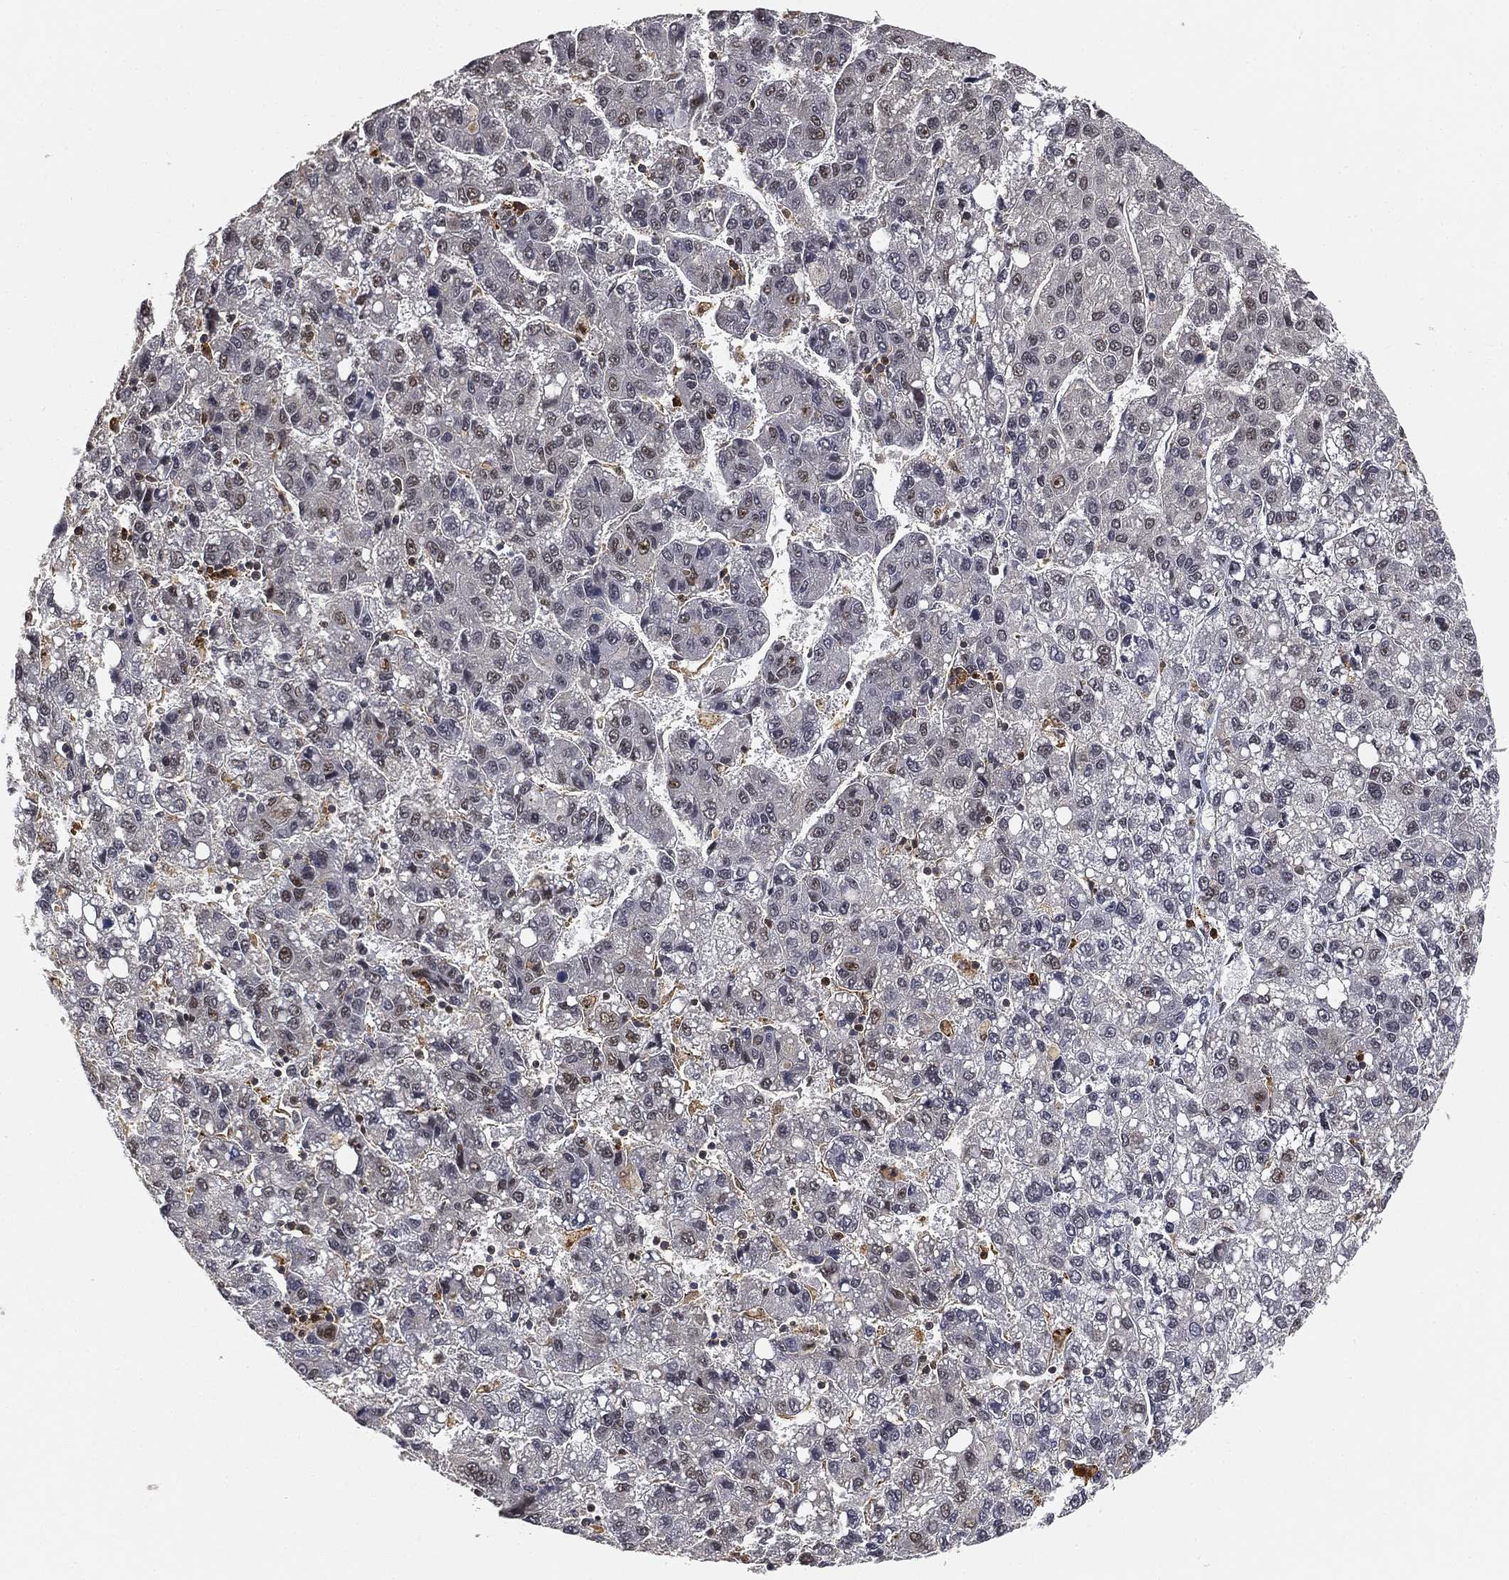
{"staining": {"intensity": "negative", "quantity": "none", "location": "none"}, "tissue": "liver cancer", "cell_type": "Tumor cells", "image_type": "cancer", "snomed": [{"axis": "morphology", "description": "Carcinoma, Hepatocellular, NOS"}, {"axis": "topography", "description": "Liver"}], "caption": "A high-resolution micrograph shows immunohistochemistry (IHC) staining of liver hepatocellular carcinoma, which exhibits no significant positivity in tumor cells.", "gene": "WDR26", "patient": {"sex": "female", "age": 82}}